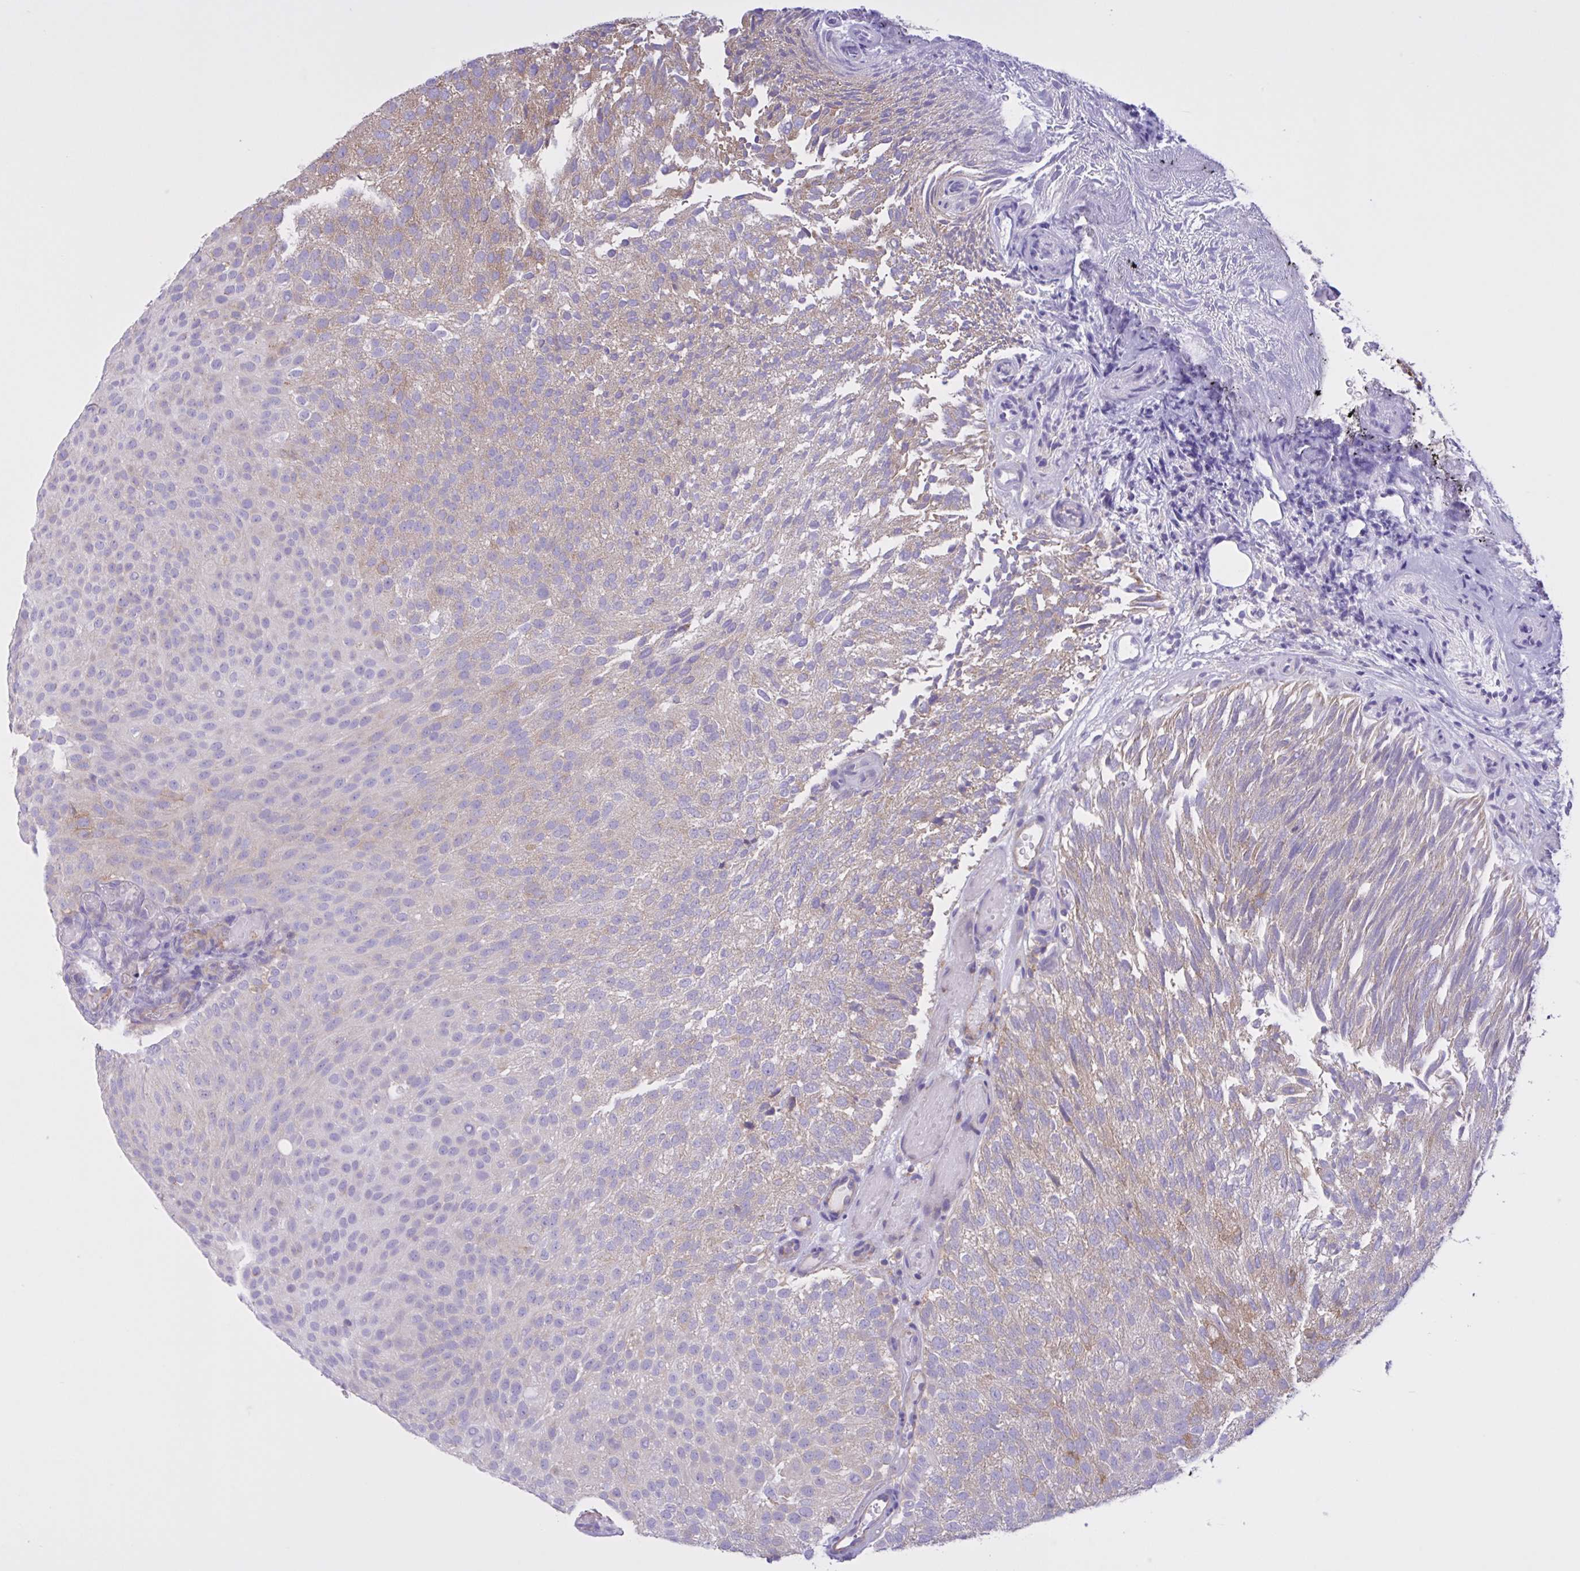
{"staining": {"intensity": "moderate", "quantity": "<25%", "location": "cytoplasmic/membranous"}, "tissue": "urothelial cancer", "cell_type": "Tumor cells", "image_type": "cancer", "snomed": [{"axis": "morphology", "description": "Urothelial carcinoma, Low grade"}, {"axis": "topography", "description": "Urinary bladder"}], "caption": "This photomicrograph demonstrates IHC staining of human low-grade urothelial carcinoma, with low moderate cytoplasmic/membranous positivity in approximately <25% of tumor cells.", "gene": "OR51M1", "patient": {"sex": "male", "age": 78}}